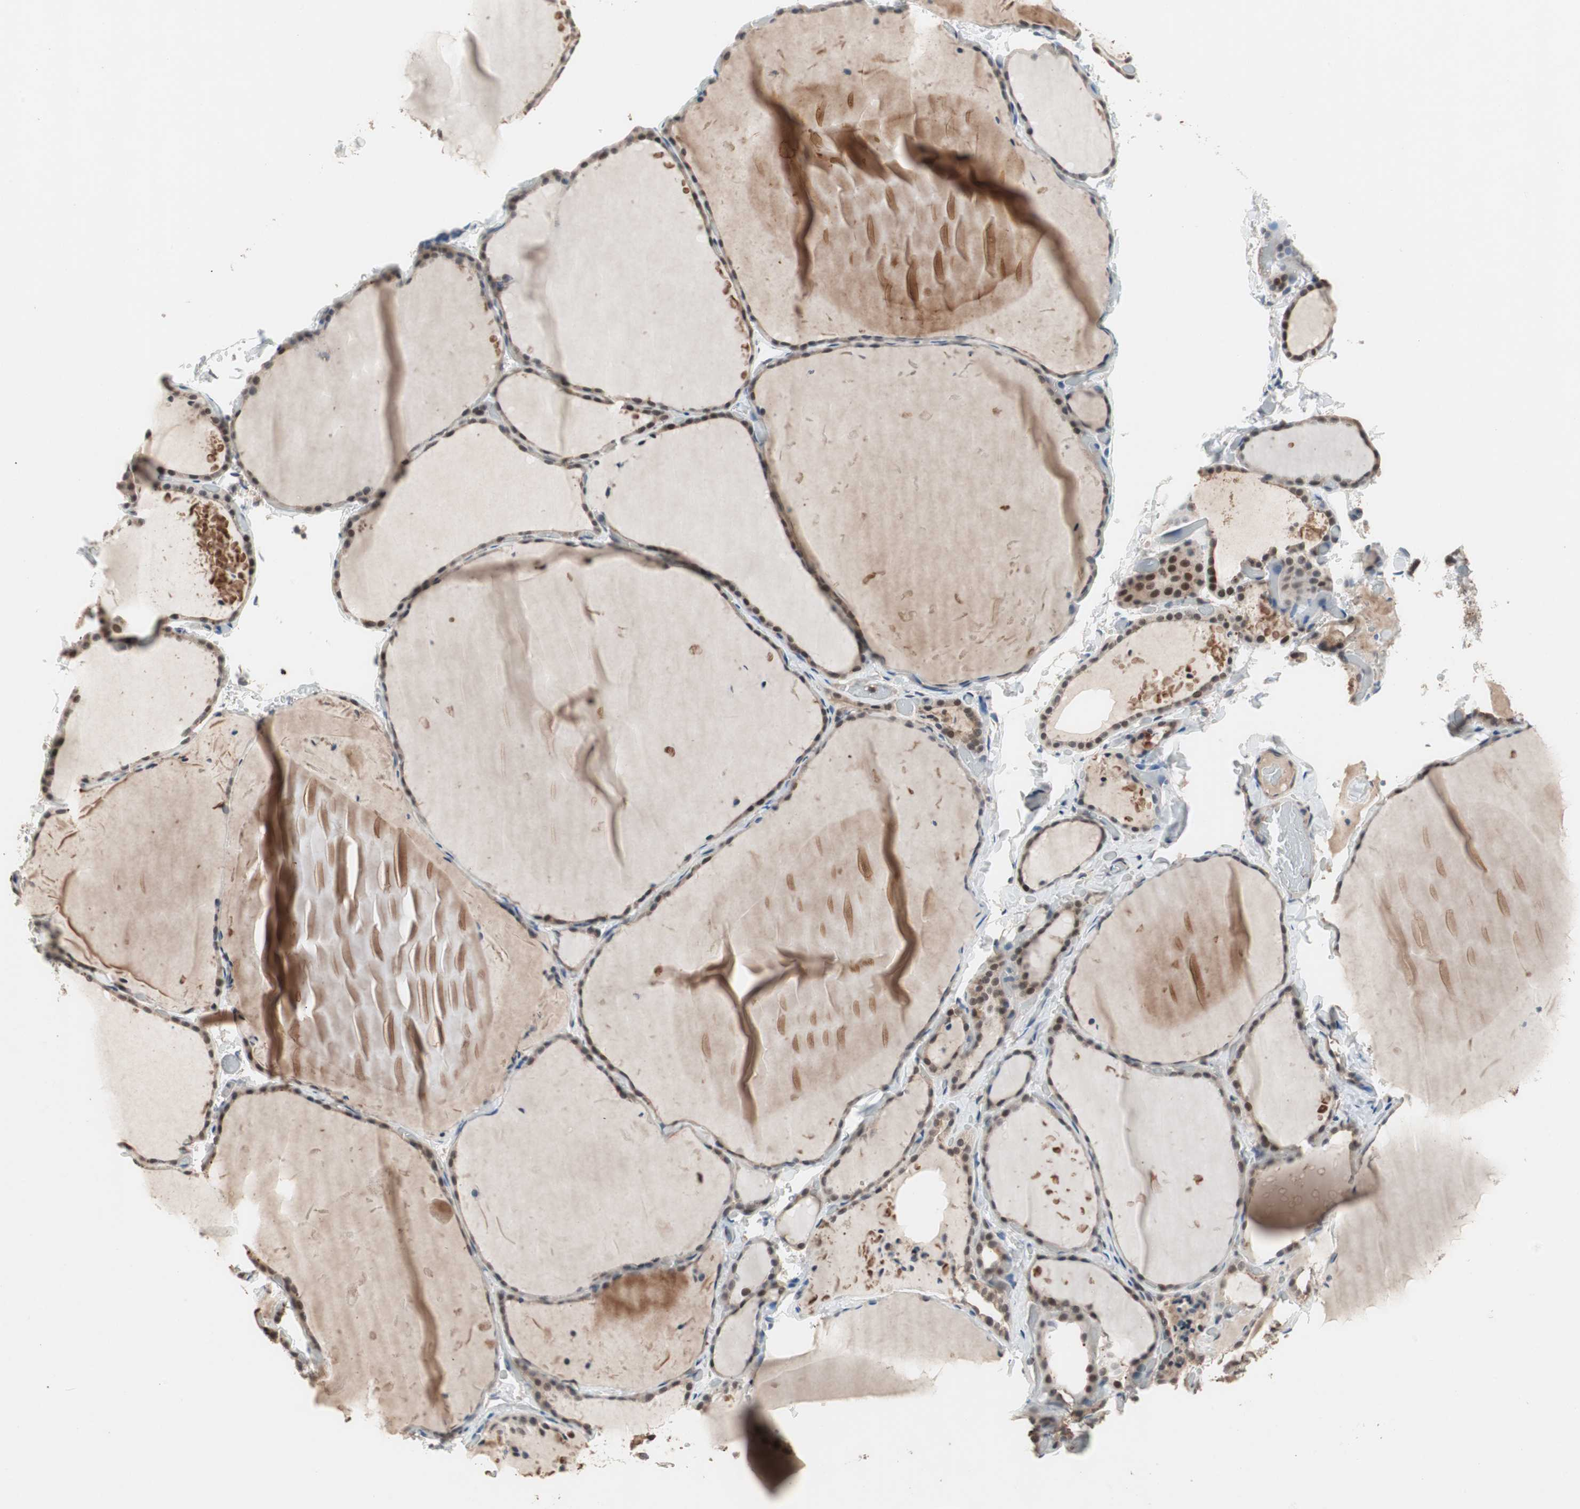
{"staining": {"intensity": "moderate", "quantity": ">75%", "location": "cytoplasmic/membranous,nuclear"}, "tissue": "thyroid gland", "cell_type": "Glandular cells", "image_type": "normal", "snomed": [{"axis": "morphology", "description": "Normal tissue, NOS"}, {"axis": "topography", "description": "Thyroid gland"}], "caption": "Immunohistochemical staining of normal human thyroid gland shows moderate cytoplasmic/membranous,nuclear protein staining in approximately >75% of glandular cells. (DAB = brown stain, brightfield microscopy at high magnification).", "gene": "GART", "patient": {"sex": "female", "age": 22}}